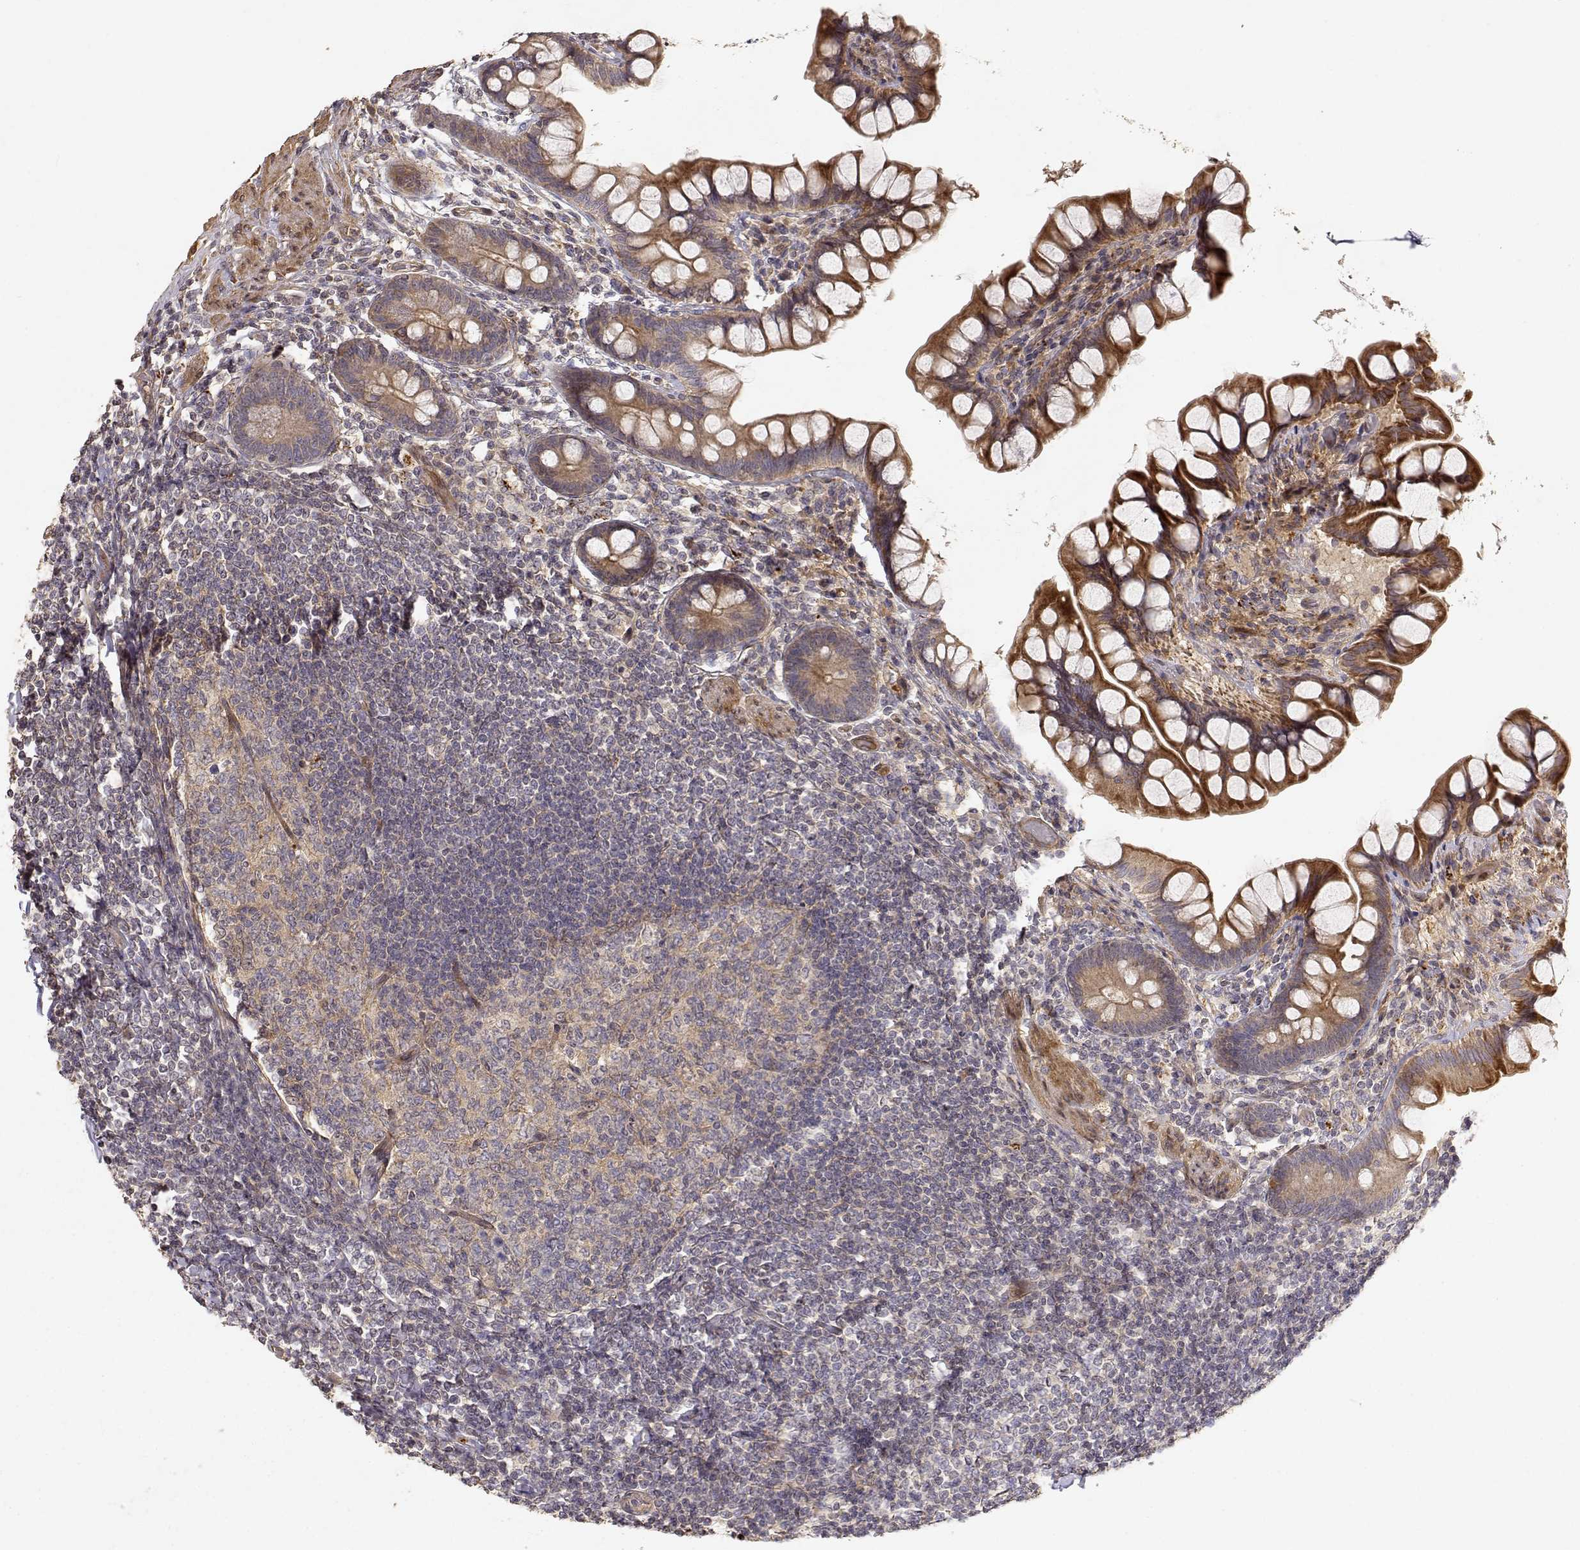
{"staining": {"intensity": "moderate", "quantity": ">75%", "location": "cytoplasmic/membranous"}, "tissue": "small intestine", "cell_type": "Glandular cells", "image_type": "normal", "snomed": [{"axis": "morphology", "description": "Normal tissue, NOS"}, {"axis": "topography", "description": "Small intestine"}], "caption": "Moderate cytoplasmic/membranous protein staining is present in approximately >75% of glandular cells in small intestine. The protein is stained brown, and the nuclei are stained in blue (DAB IHC with brightfield microscopy, high magnification).", "gene": "PICK1", "patient": {"sex": "male", "age": 70}}